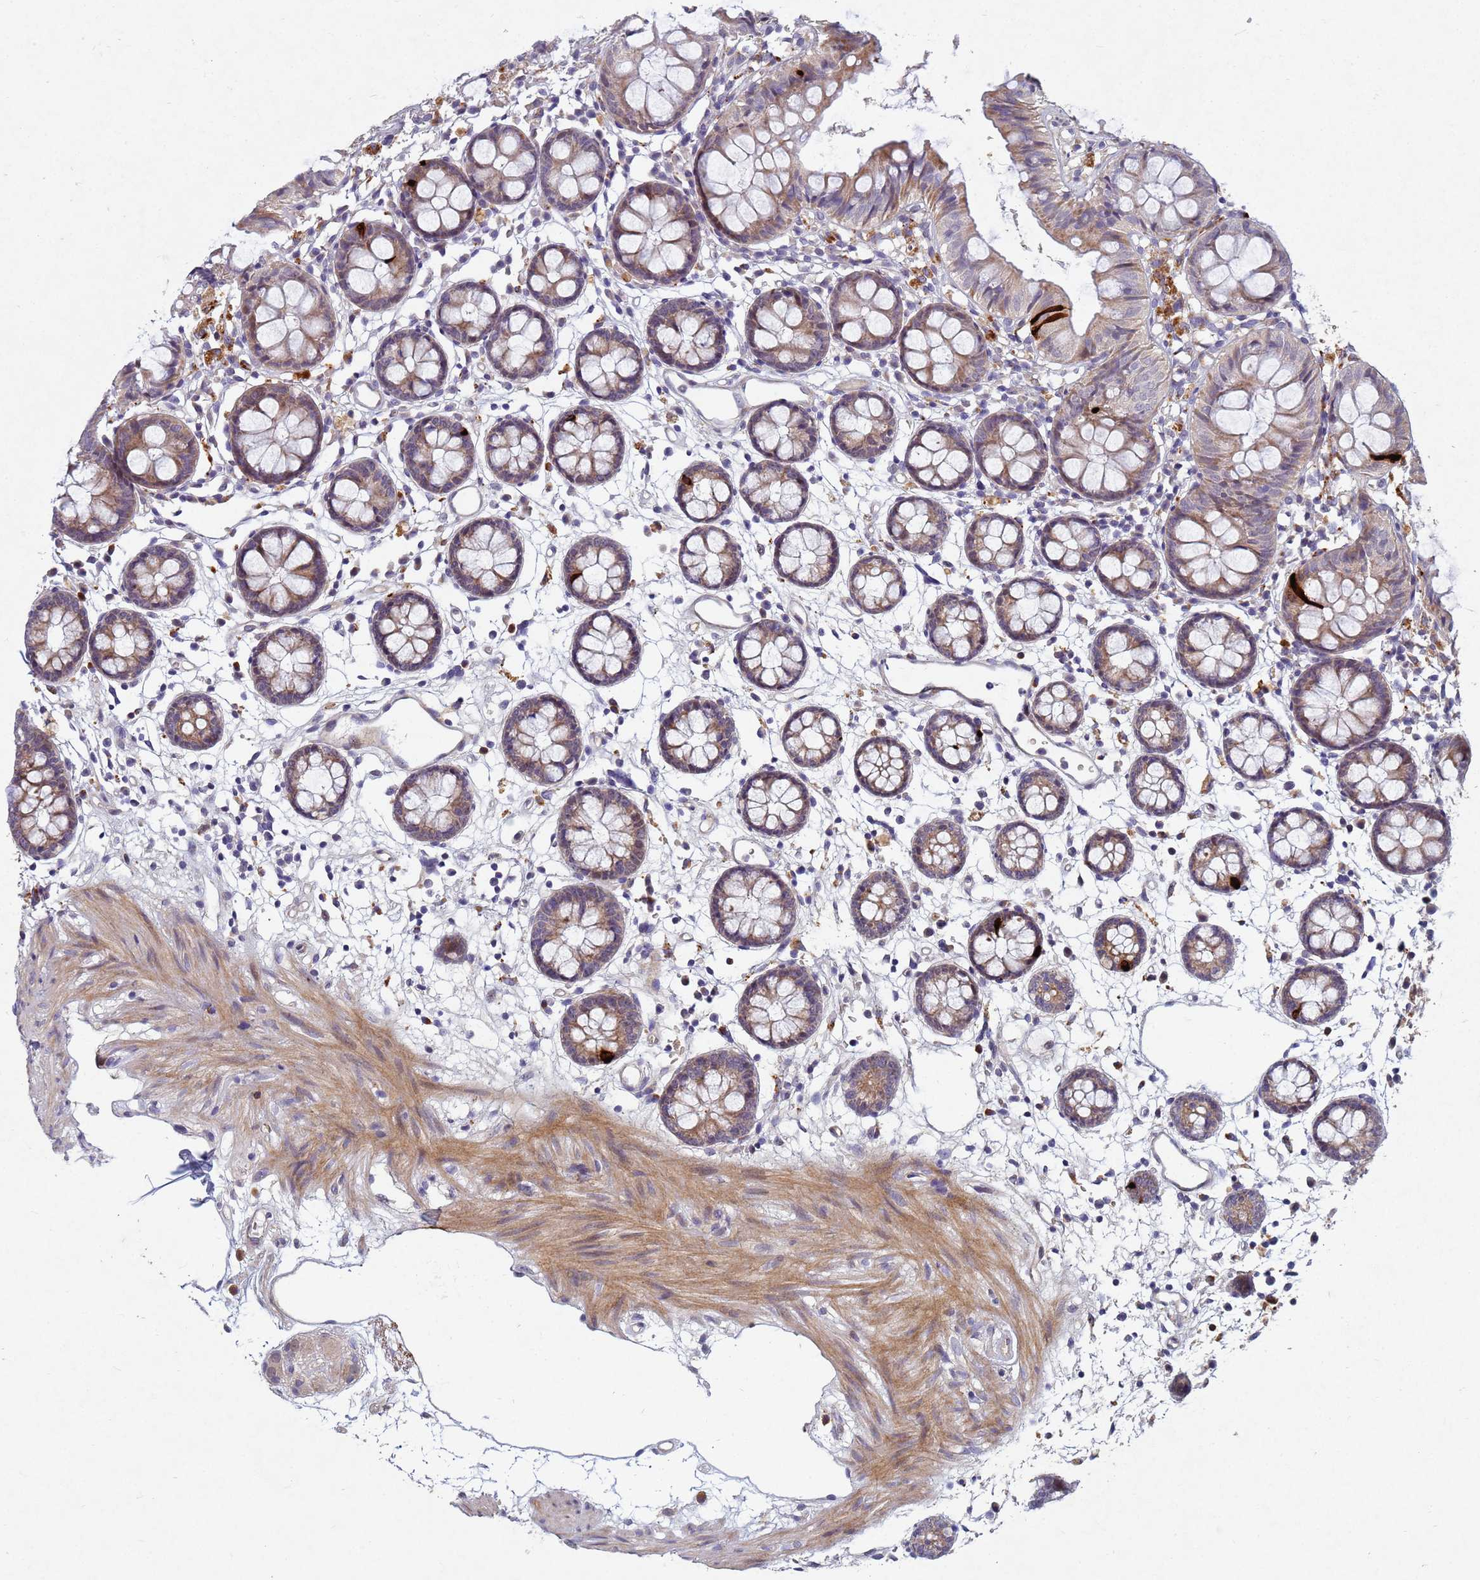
{"staining": {"intensity": "weak", "quantity": "25%-75%", "location": "cytoplasmic/membranous"}, "tissue": "colon", "cell_type": "Endothelial cells", "image_type": "normal", "snomed": [{"axis": "morphology", "description": "Normal tissue, NOS"}, {"axis": "topography", "description": "Colon"}], "caption": "Colon stained for a protein exhibits weak cytoplasmic/membranous positivity in endothelial cells. Ihc stains the protein in brown and the nuclei are stained blue.", "gene": "TNPO2", "patient": {"sex": "female", "age": 84}}